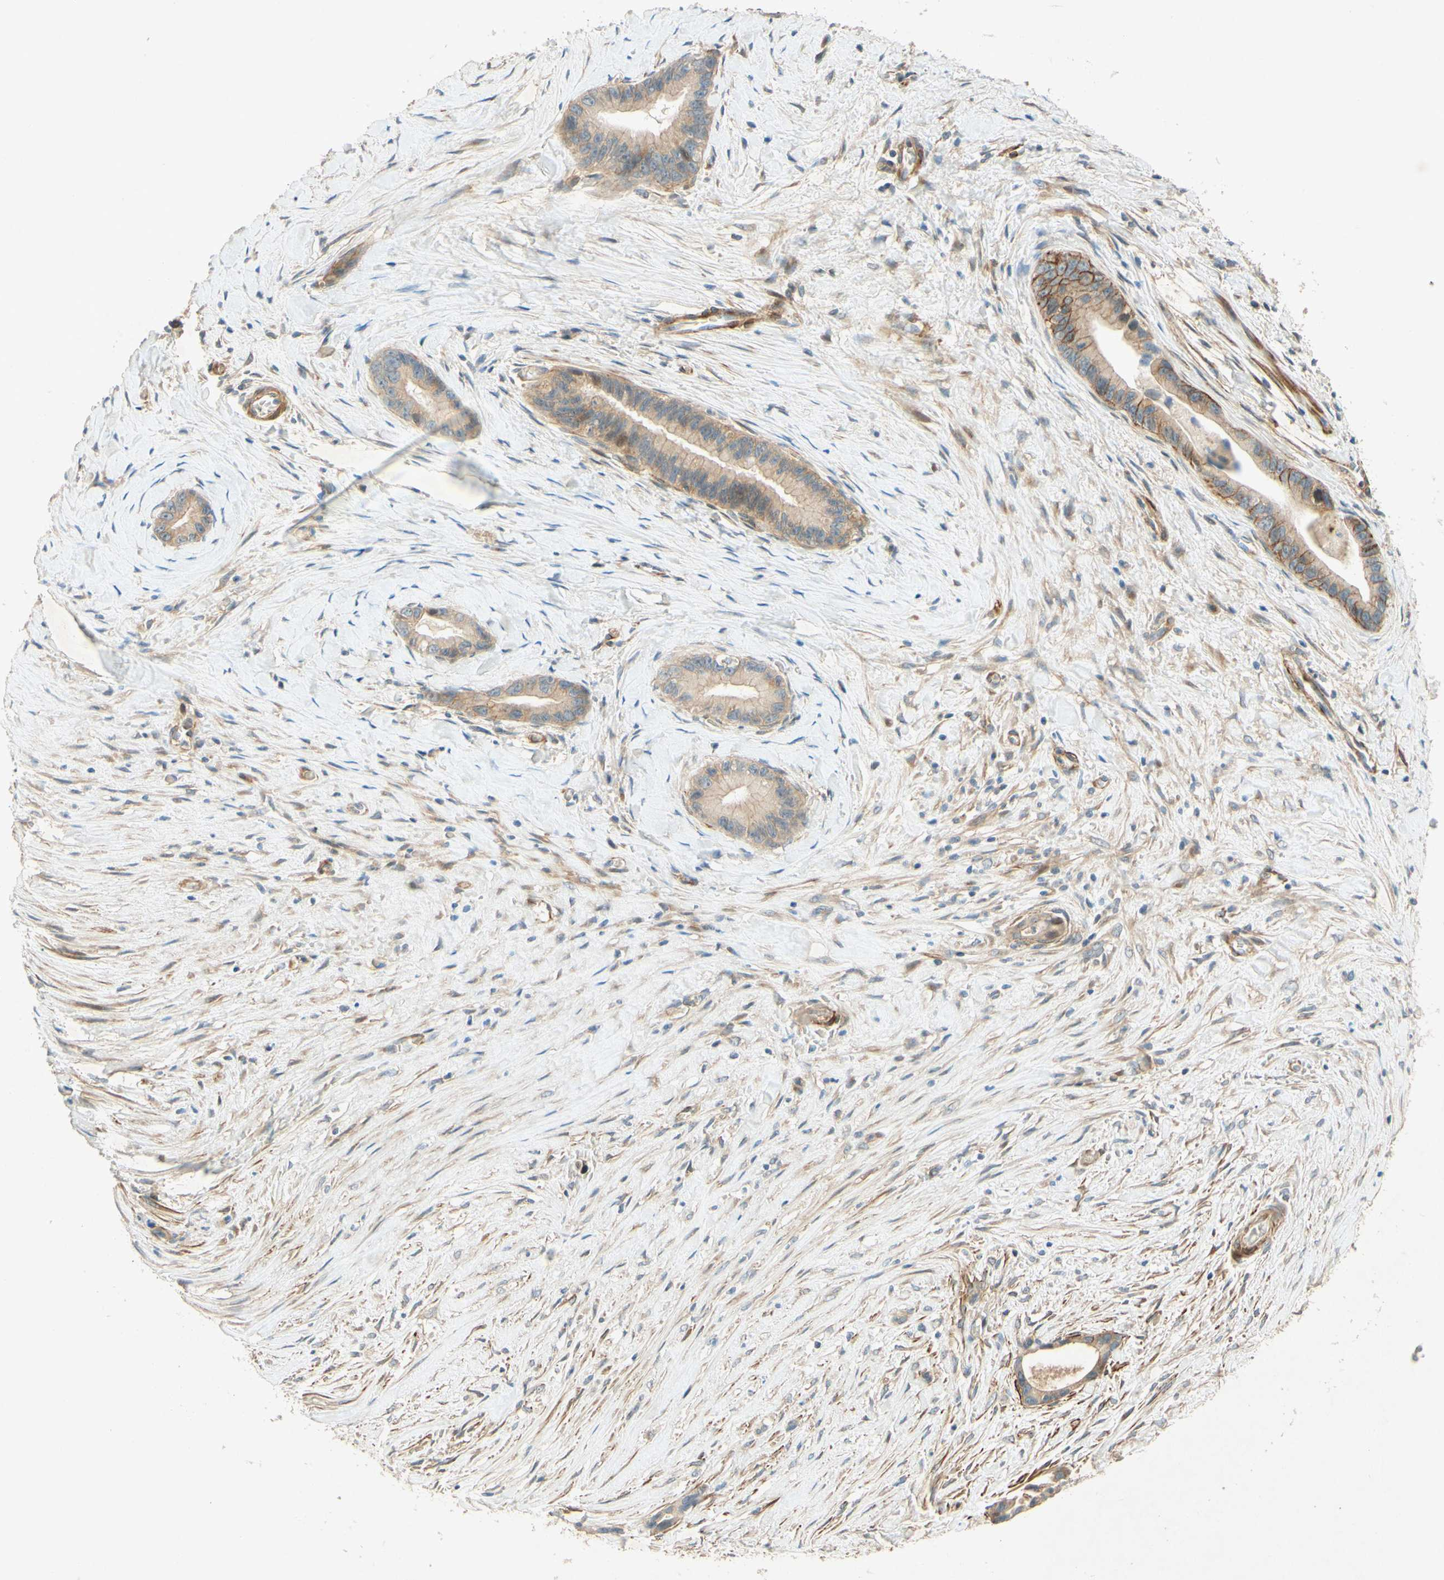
{"staining": {"intensity": "moderate", "quantity": ">75%", "location": "cytoplasmic/membranous"}, "tissue": "liver cancer", "cell_type": "Tumor cells", "image_type": "cancer", "snomed": [{"axis": "morphology", "description": "Cholangiocarcinoma"}, {"axis": "topography", "description": "Liver"}], "caption": "This photomicrograph displays immunohistochemistry staining of liver cancer, with medium moderate cytoplasmic/membranous expression in approximately >75% of tumor cells.", "gene": "ADAM17", "patient": {"sex": "female", "age": 55}}